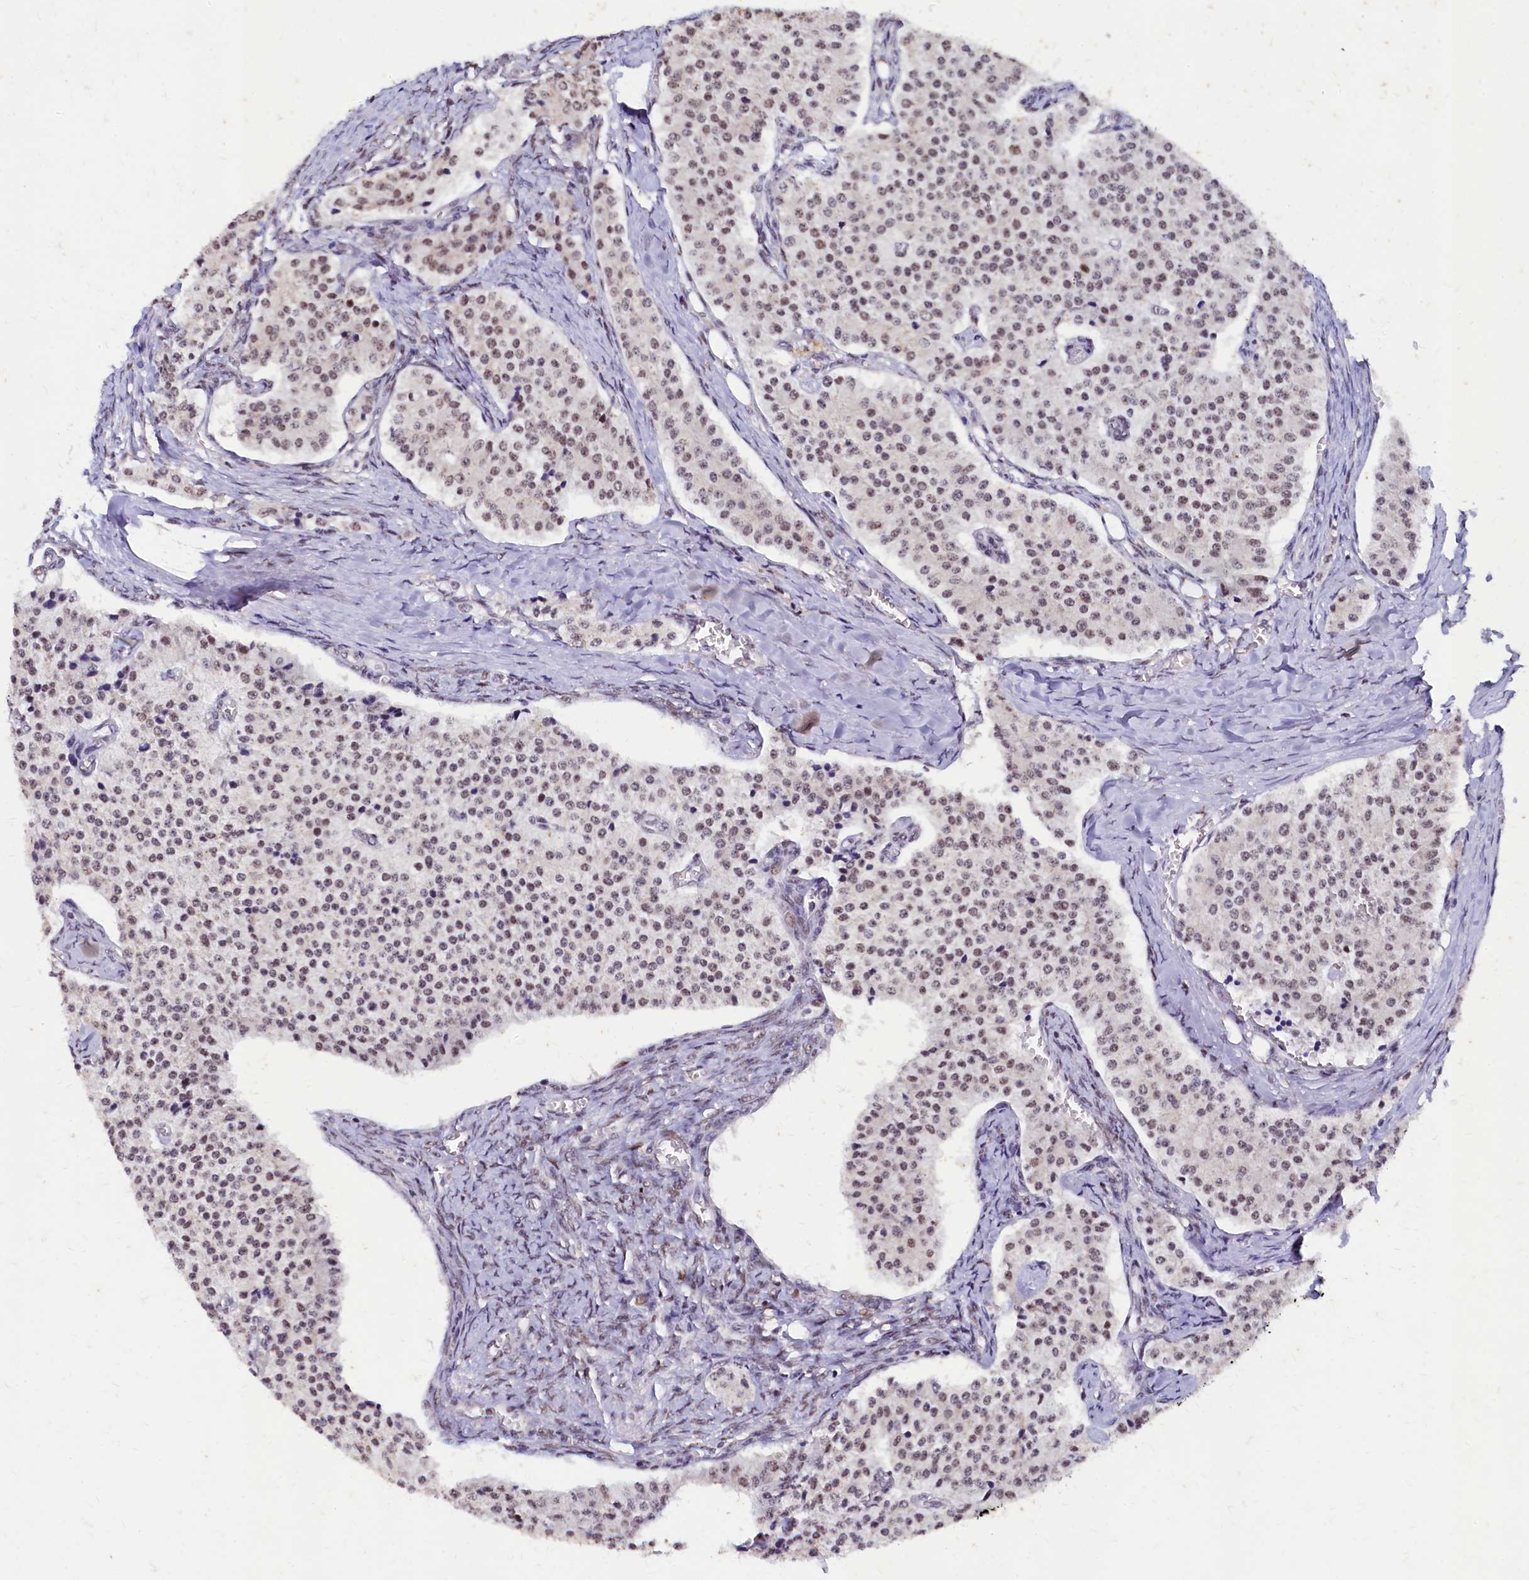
{"staining": {"intensity": "weak", "quantity": "25%-75%", "location": "nuclear"}, "tissue": "carcinoid", "cell_type": "Tumor cells", "image_type": "cancer", "snomed": [{"axis": "morphology", "description": "Carcinoid, malignant, NOS"}, {"axis": "topography", "description": "Colon"}], "caption": "This image shows IHC staining of carcinoid, with low weak nuclear expression in about 25%-75% of tumor cells.", "gene": "CPSF7", "patient": {"sex": "female", "age": 52}}